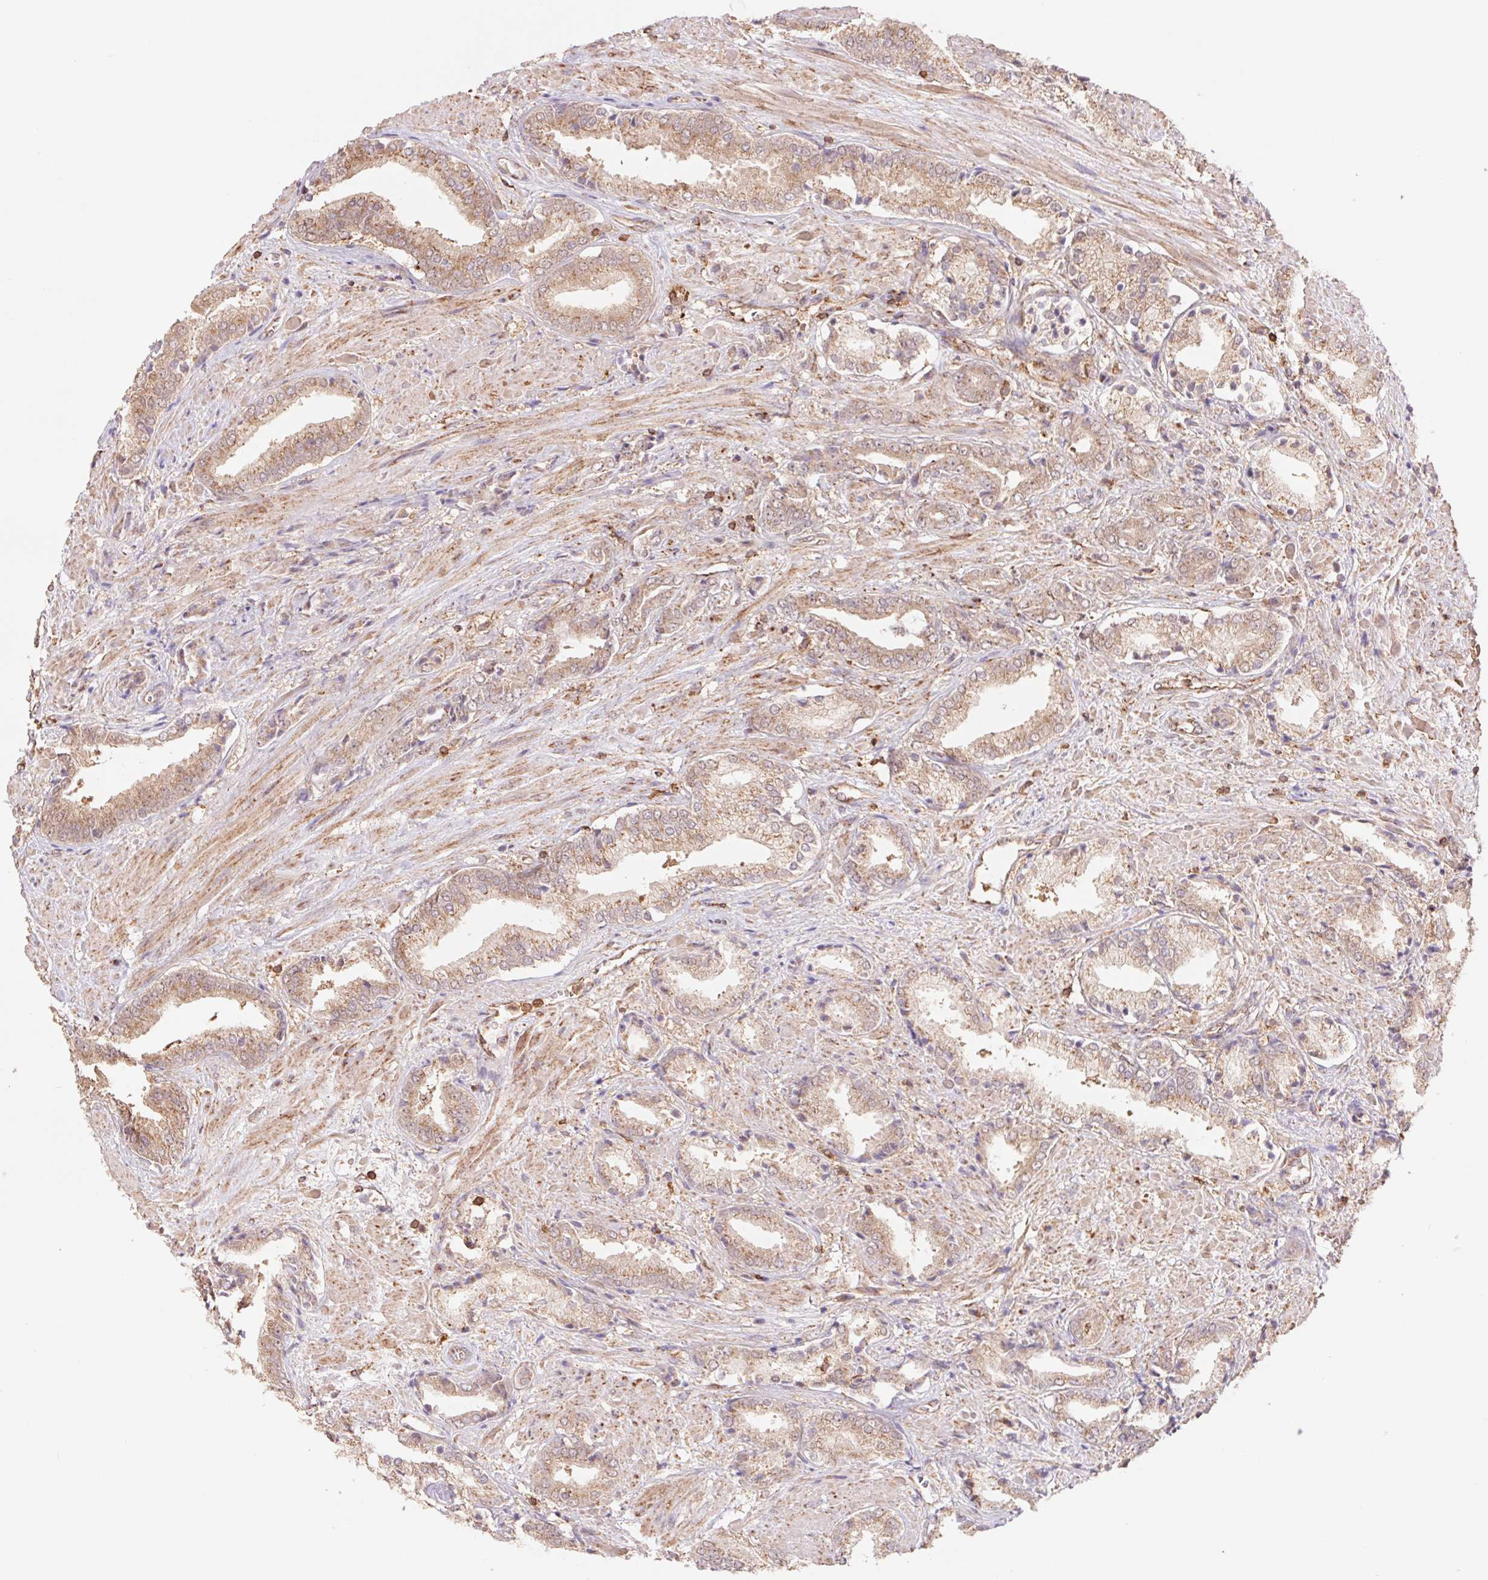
{"staining": {"intensity": "weak", "quantity": ">75%", "location": "cytoplasmic/membranous"}, "tissue": "prostate cancer", "cell_type": "Tumor cells", "image_type": "cancer", "snomed": [{"axis": "morphology", "description": "Adenocarcinoma, High grade"}, {"axis": "topography", "description": "Prostate"}], "caption": "Protein expression analysis of human prostate cancer (high-grade adenocarcinoma) reveals weak cytoplasmic/membranous positivity in approximately >75% of tumor cells.", "gene": "URM1", "patient": {"sex": "male", "age": 56}}